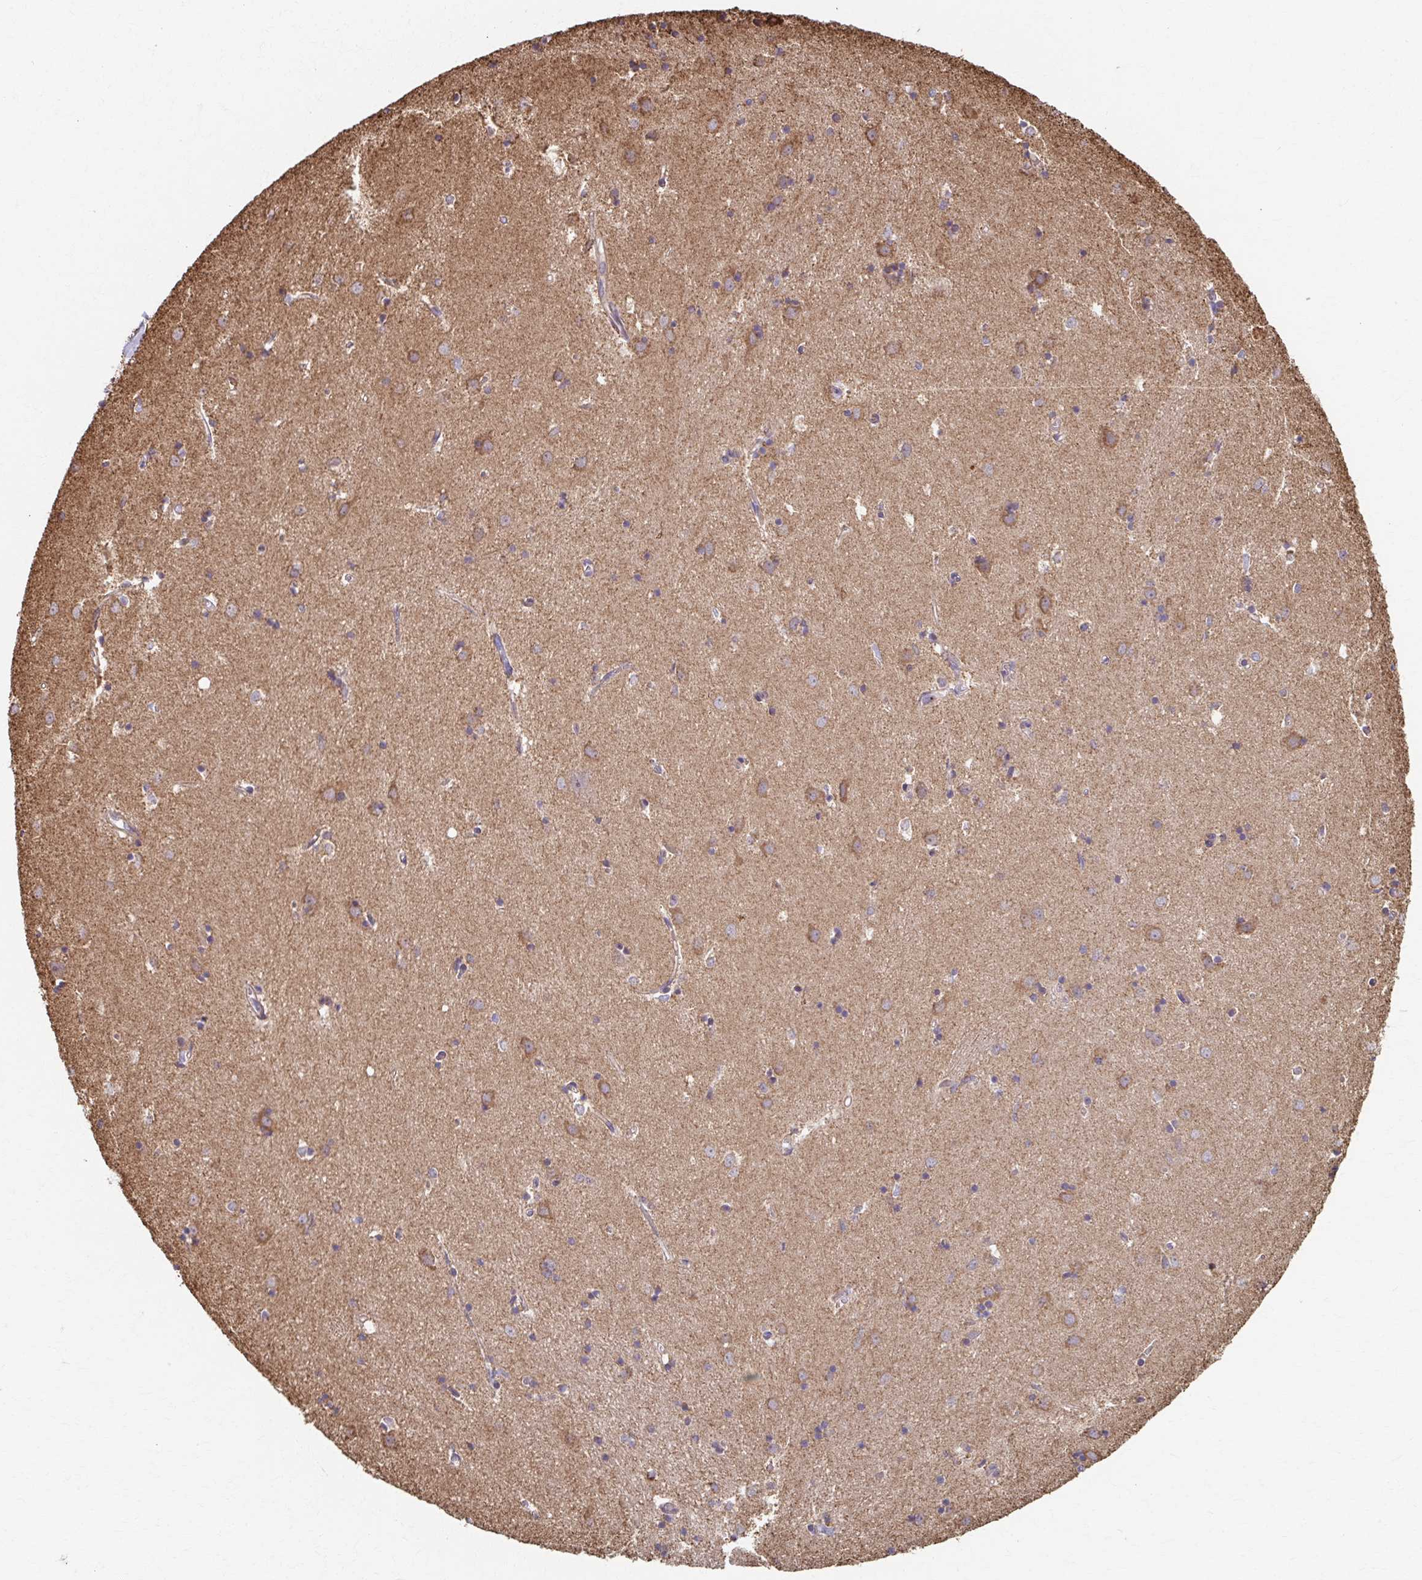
{"staining": {"intensity": "negative", "quantity": "none", "location": "none"}, "tissue": "caudate", "cell_type": "Glial cells", "image_type": "normal", "snomed": [{"axis": "morphology", "description": "Normal tissue, NOS"}, {"axis": "topography", "description": "Lateral ventricle wall"}], "caption": "Immunohistochemistry (IHC) histopathology image of unremarkable caudate: human caudate stained with DAB (3,3'-diaminobenzidine) shows no significant protein positivity in glial cells. (DAB immunohistochemistry, high magnification).", "gene": "KLHL34", "patient": {"sex": "male", "age": 54}}